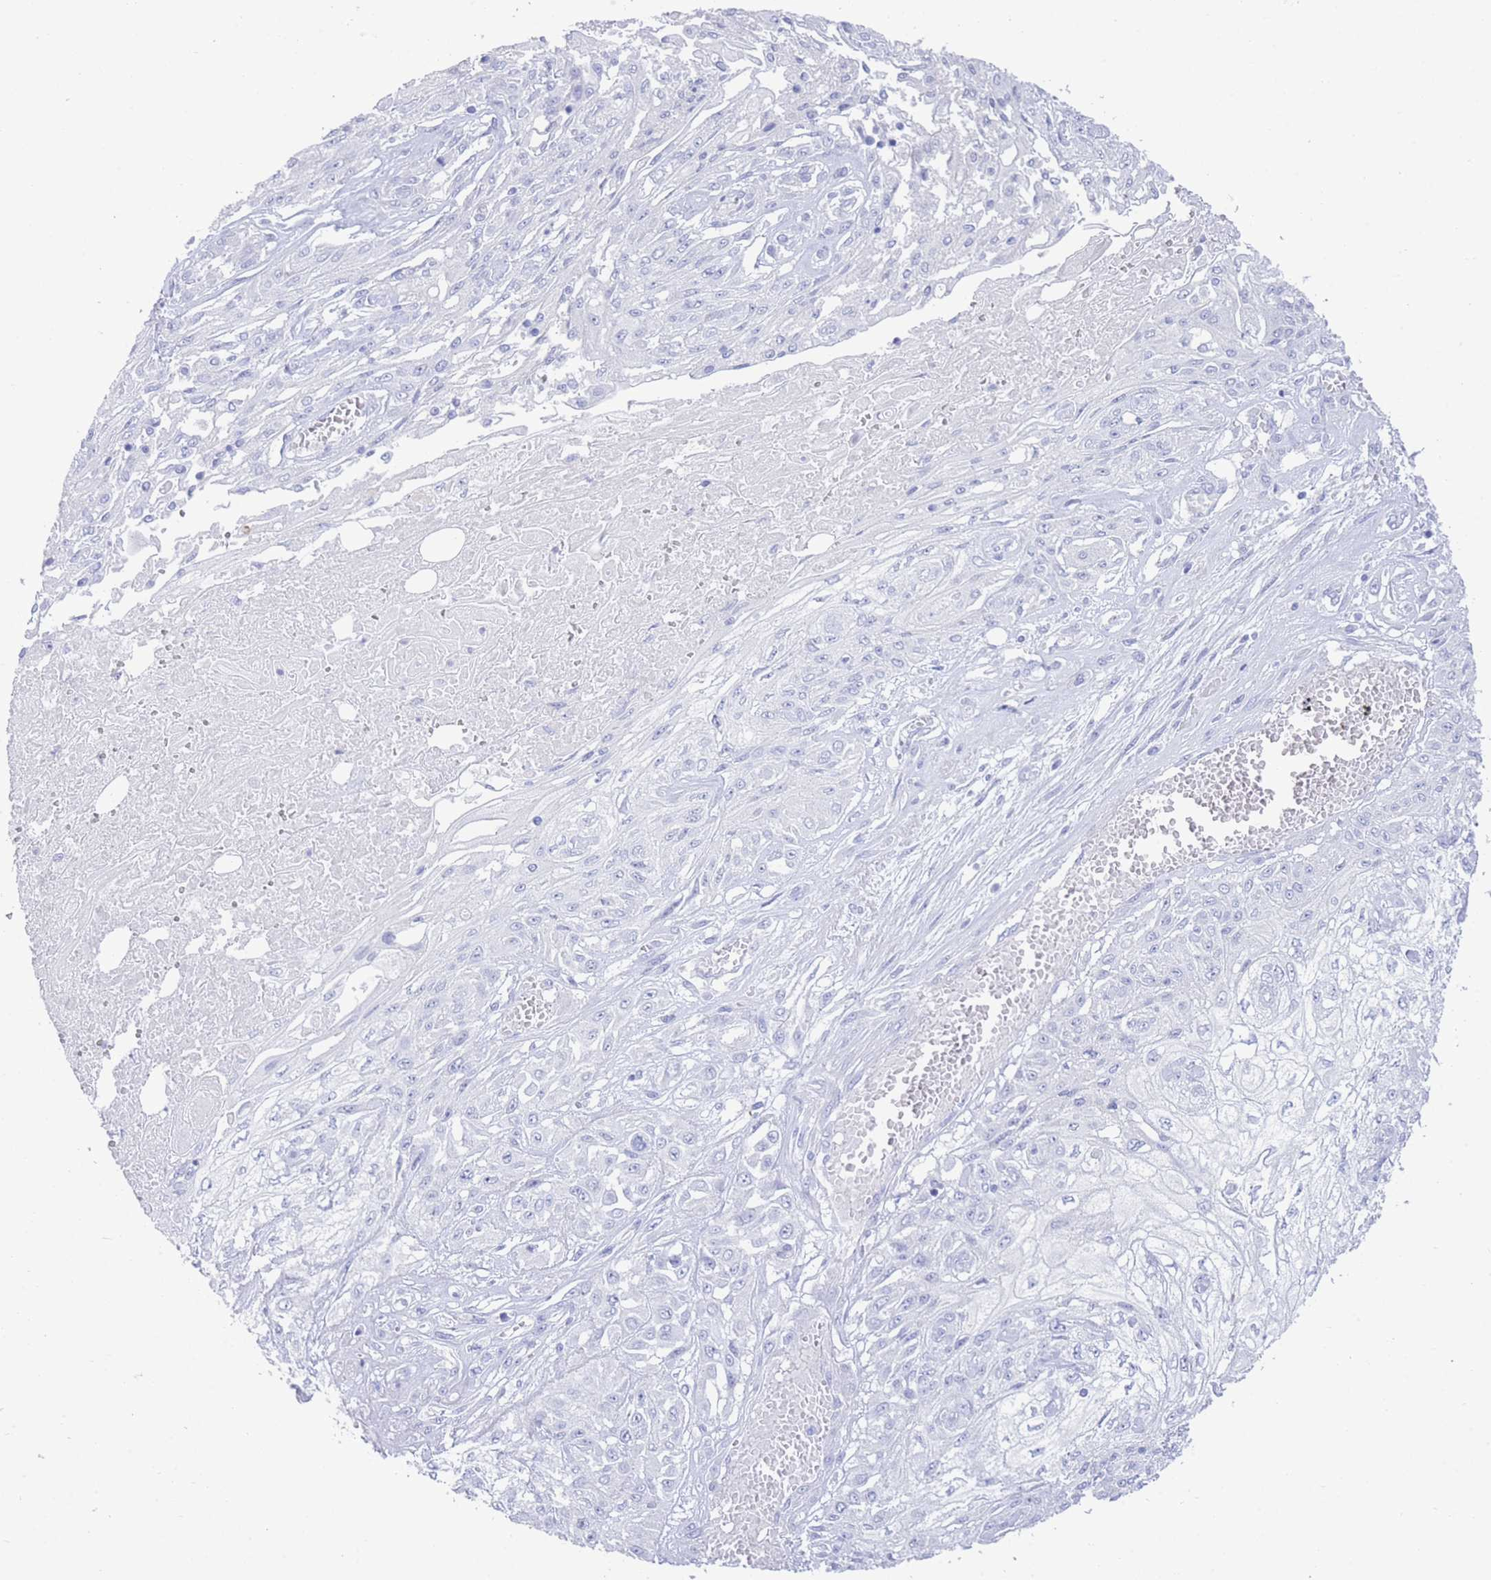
{"staining": {"intensity": "negative", "quantity": "none", "location": "none"}, "tissue": "skin cancer", "cell_type": "Tumor cells", "image_type": "cancer", "snomed": [{"axis": "morphology", "description": "Squamous cell carcinoma, NOS"}, {"axis": "morphology", "description": "Squamous cell carcinoma, metastatic, NOS"}, {"axis": "topography", "description": "Skin"}, {"axis": "topography", "description": "Lymph node"}], "caption": "Image shows no significant protein staining in tumor cells of skin metastatic squamous cell carcinoma.", "gene": "LRRC37A", "patient": {"sex": "male", "age": 75}}